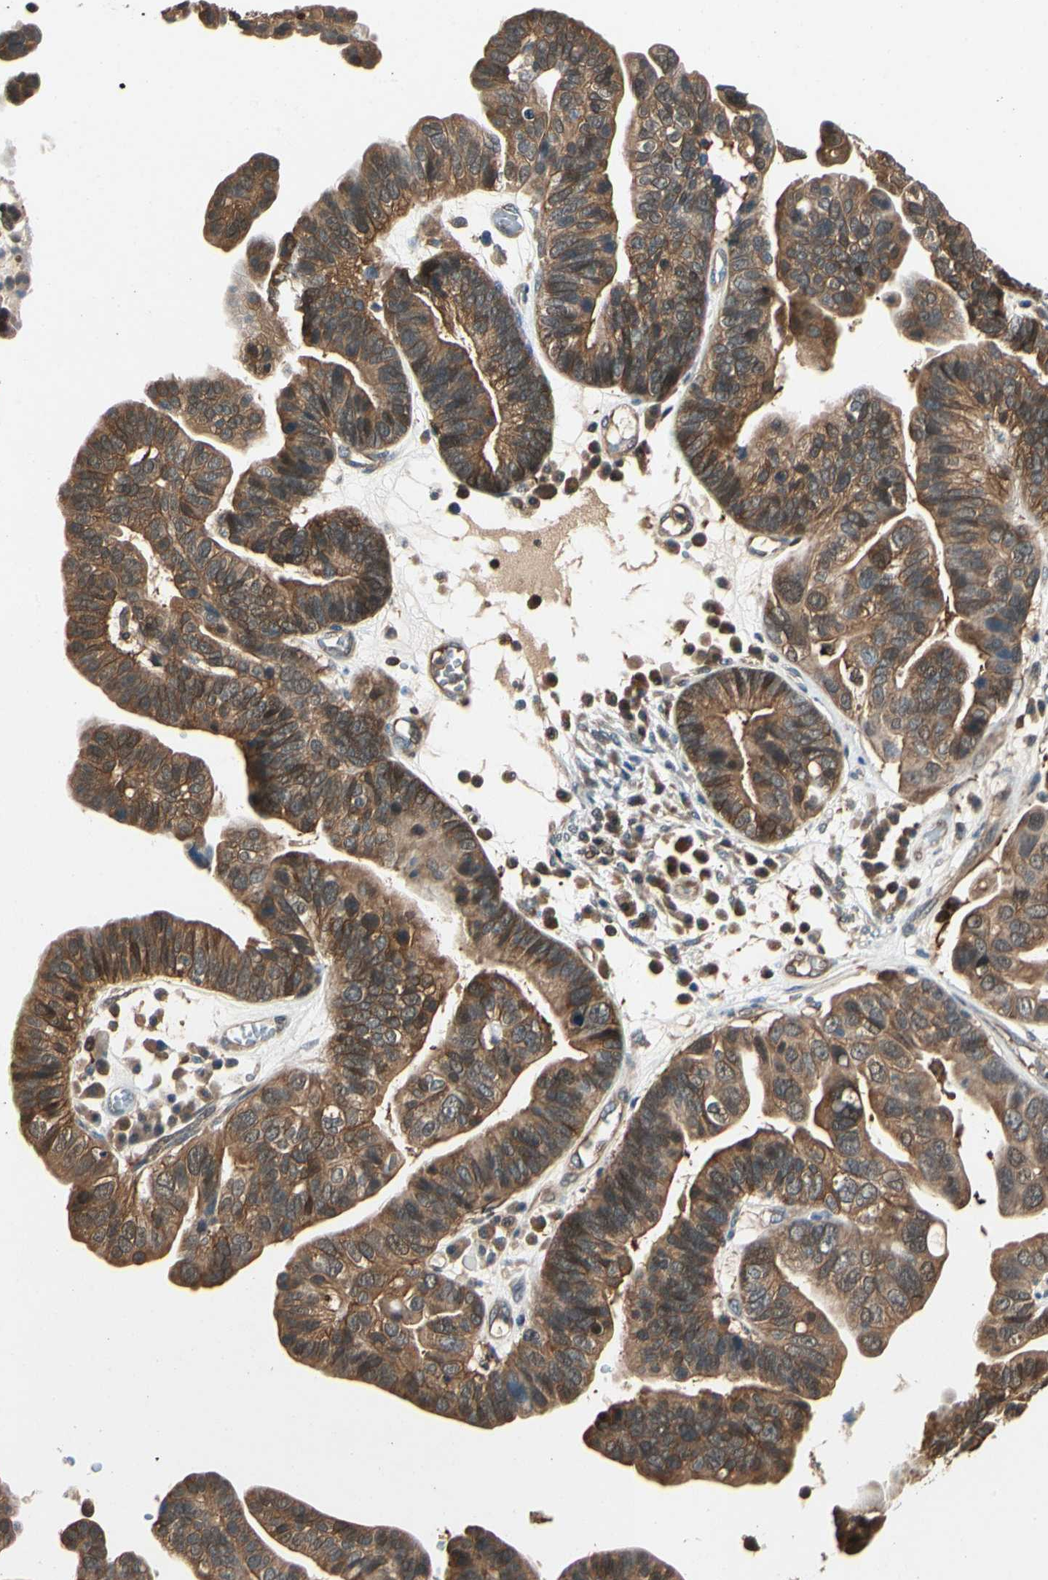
{"staining": {"intensity": "moderate", "quantity": ">75%", "location": "cytoplasmic/membranous,nuclear"}, "tissue": "ovarian cancer", "cell_type": "Tumor cells", "image_type": "cancer", "snomed": [{"axis": "morphology", "description": "Cystadenocarcinoma, serous, NOS"}, {"axis": "topography", "description": "Ovary"}], "caption": "Serous cystadenocarcinoma (ovarian) stained for a protein (brown) demonstrates moderate cytoplasmic/membranous and nuclear positive expression in about >75% of tumor cells.", "gene": "YWHAQ", "patient": {"sex": "female", "age": 56}}